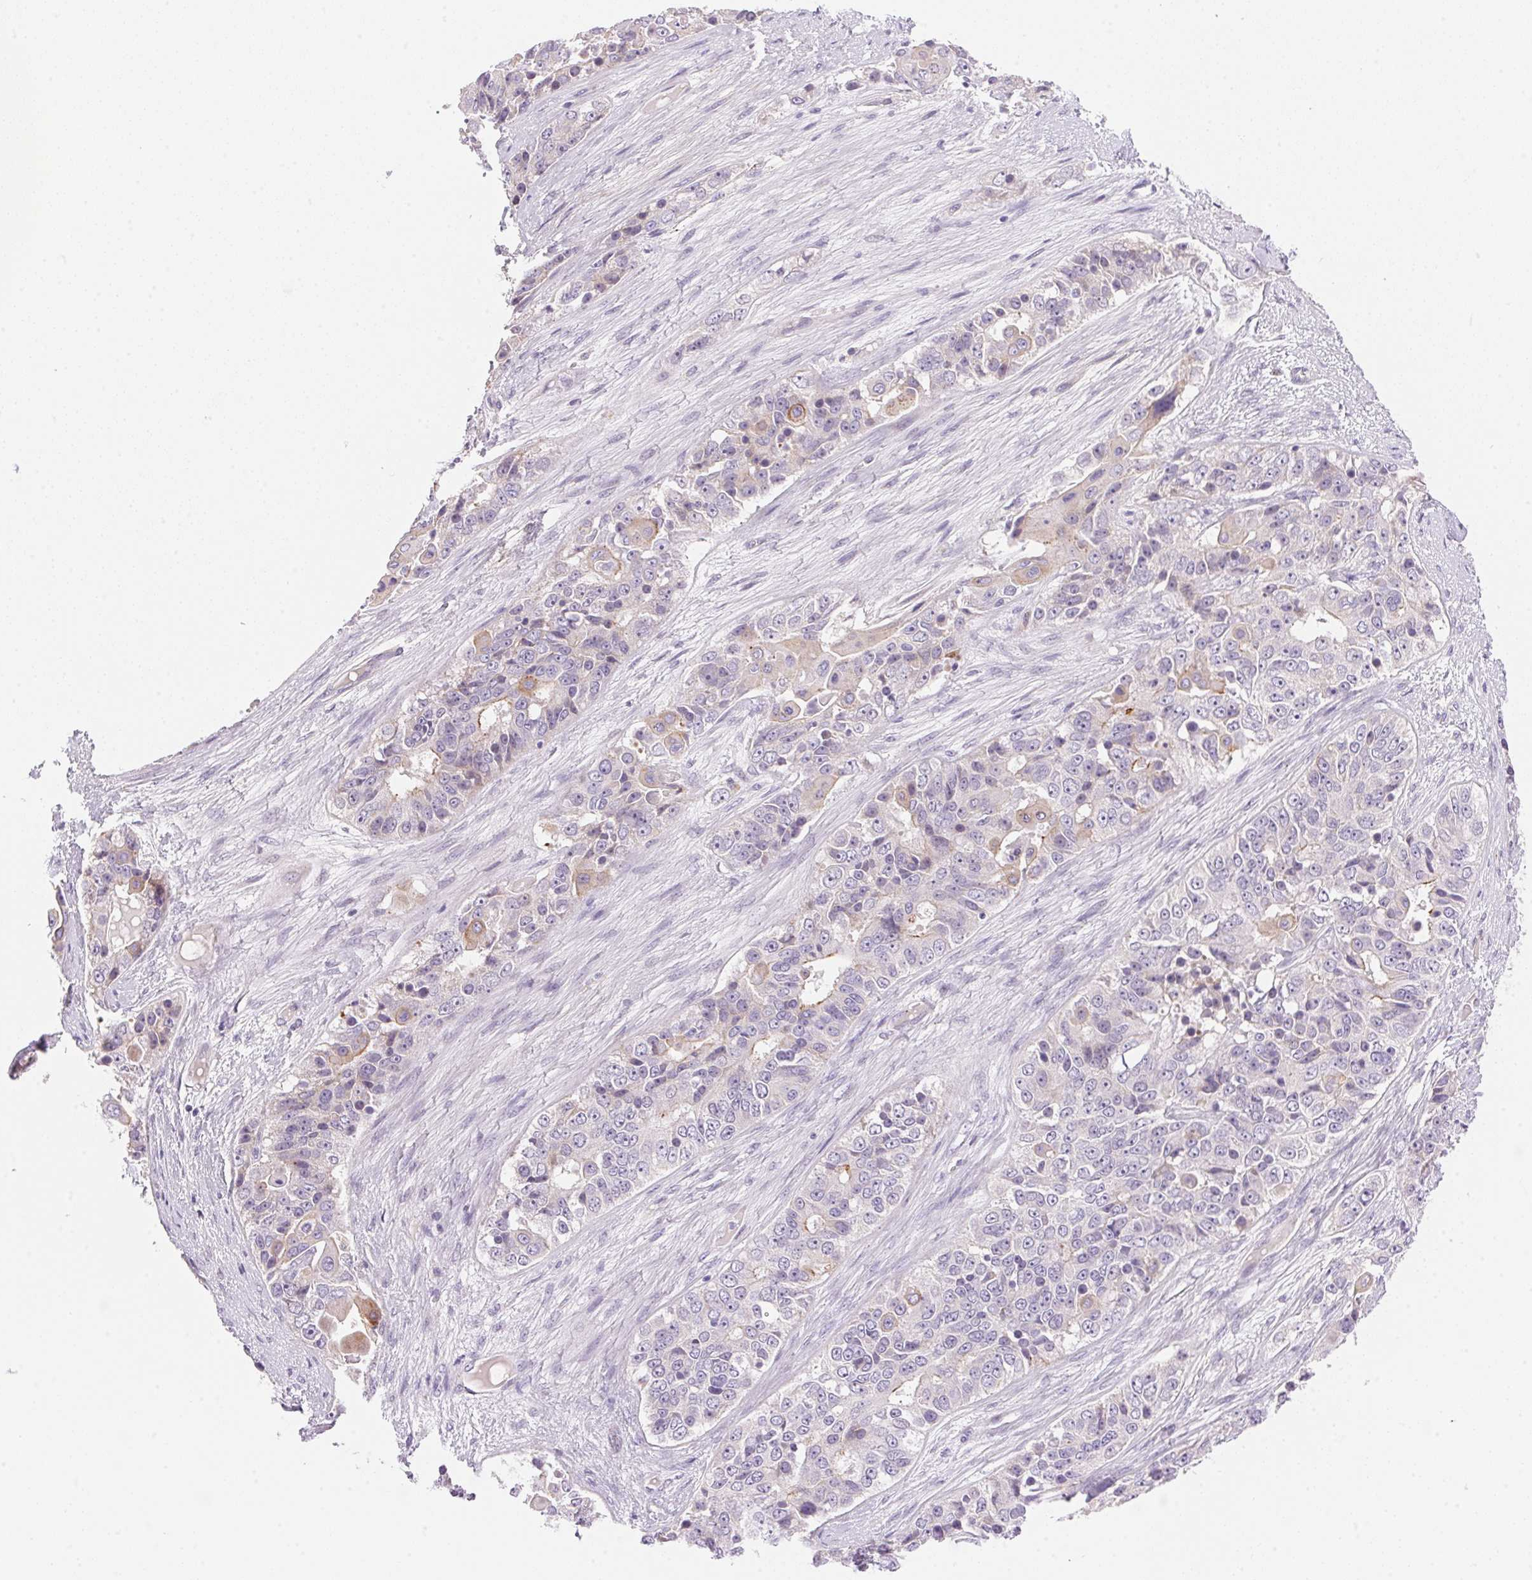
{"staining": {"intensity": "negative", "quantity": "none", "location": "none"}, "tissue": "ovarian cancer", "cell_type": "Tumor cells", "image_type": "cancer", "snomed": [{"axis": "morphology", "description": "Carcinoma, endometroid"}, {"axis": "topography", "description": "Ovary"}], "caption": "Immunohistochemical staining of ovarian endometroid carcinoma demonstrates no significant expression in tumor cells. Brightfield microscopy of immunohistochemistry (IHC) stained with DAB (brown) and hematoxylin (blue), captured at high magnification.", "gene": "TEKT1", "patient": {"sex": "female", "age": 51}}